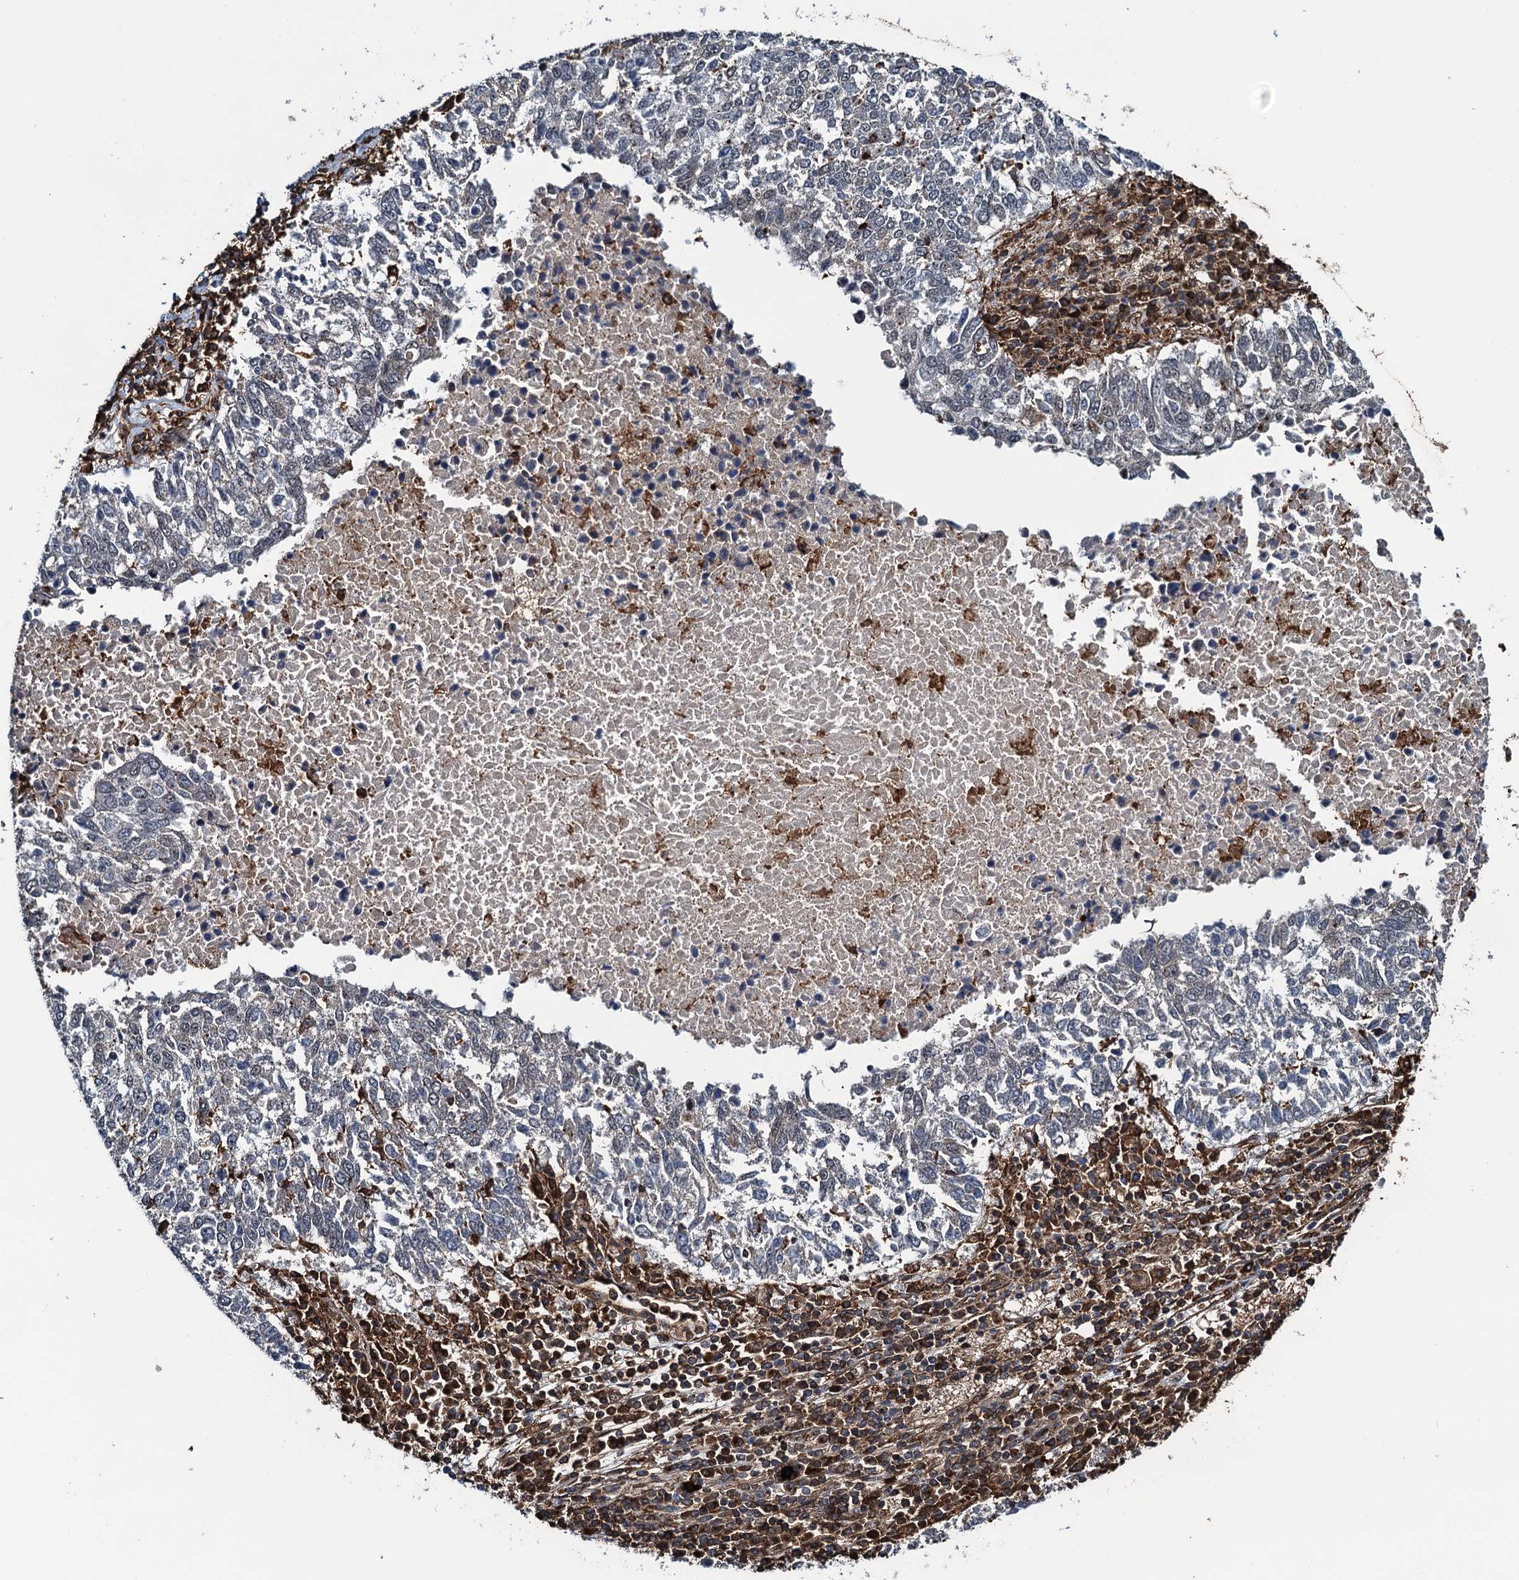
{"staining": {"intensity": "negative", "quantity": "none", "location": "none"}, "tissue": "lung cancer", "cell_type": "Tumor cells", "image_type": "cancer", "snomed": [{"axis": "morphology", "description": "Squamous cell carcinoma, NOS"}, {"axis": "topography", "description": "Lung"}], "caption": "DAB immunohistochemical staining of human squamous cell carcinoma (lung) exhibits no significant staining in tumor cells.", "gene": "WHAMM", "patient": {"sex": "male", "age": 73}}